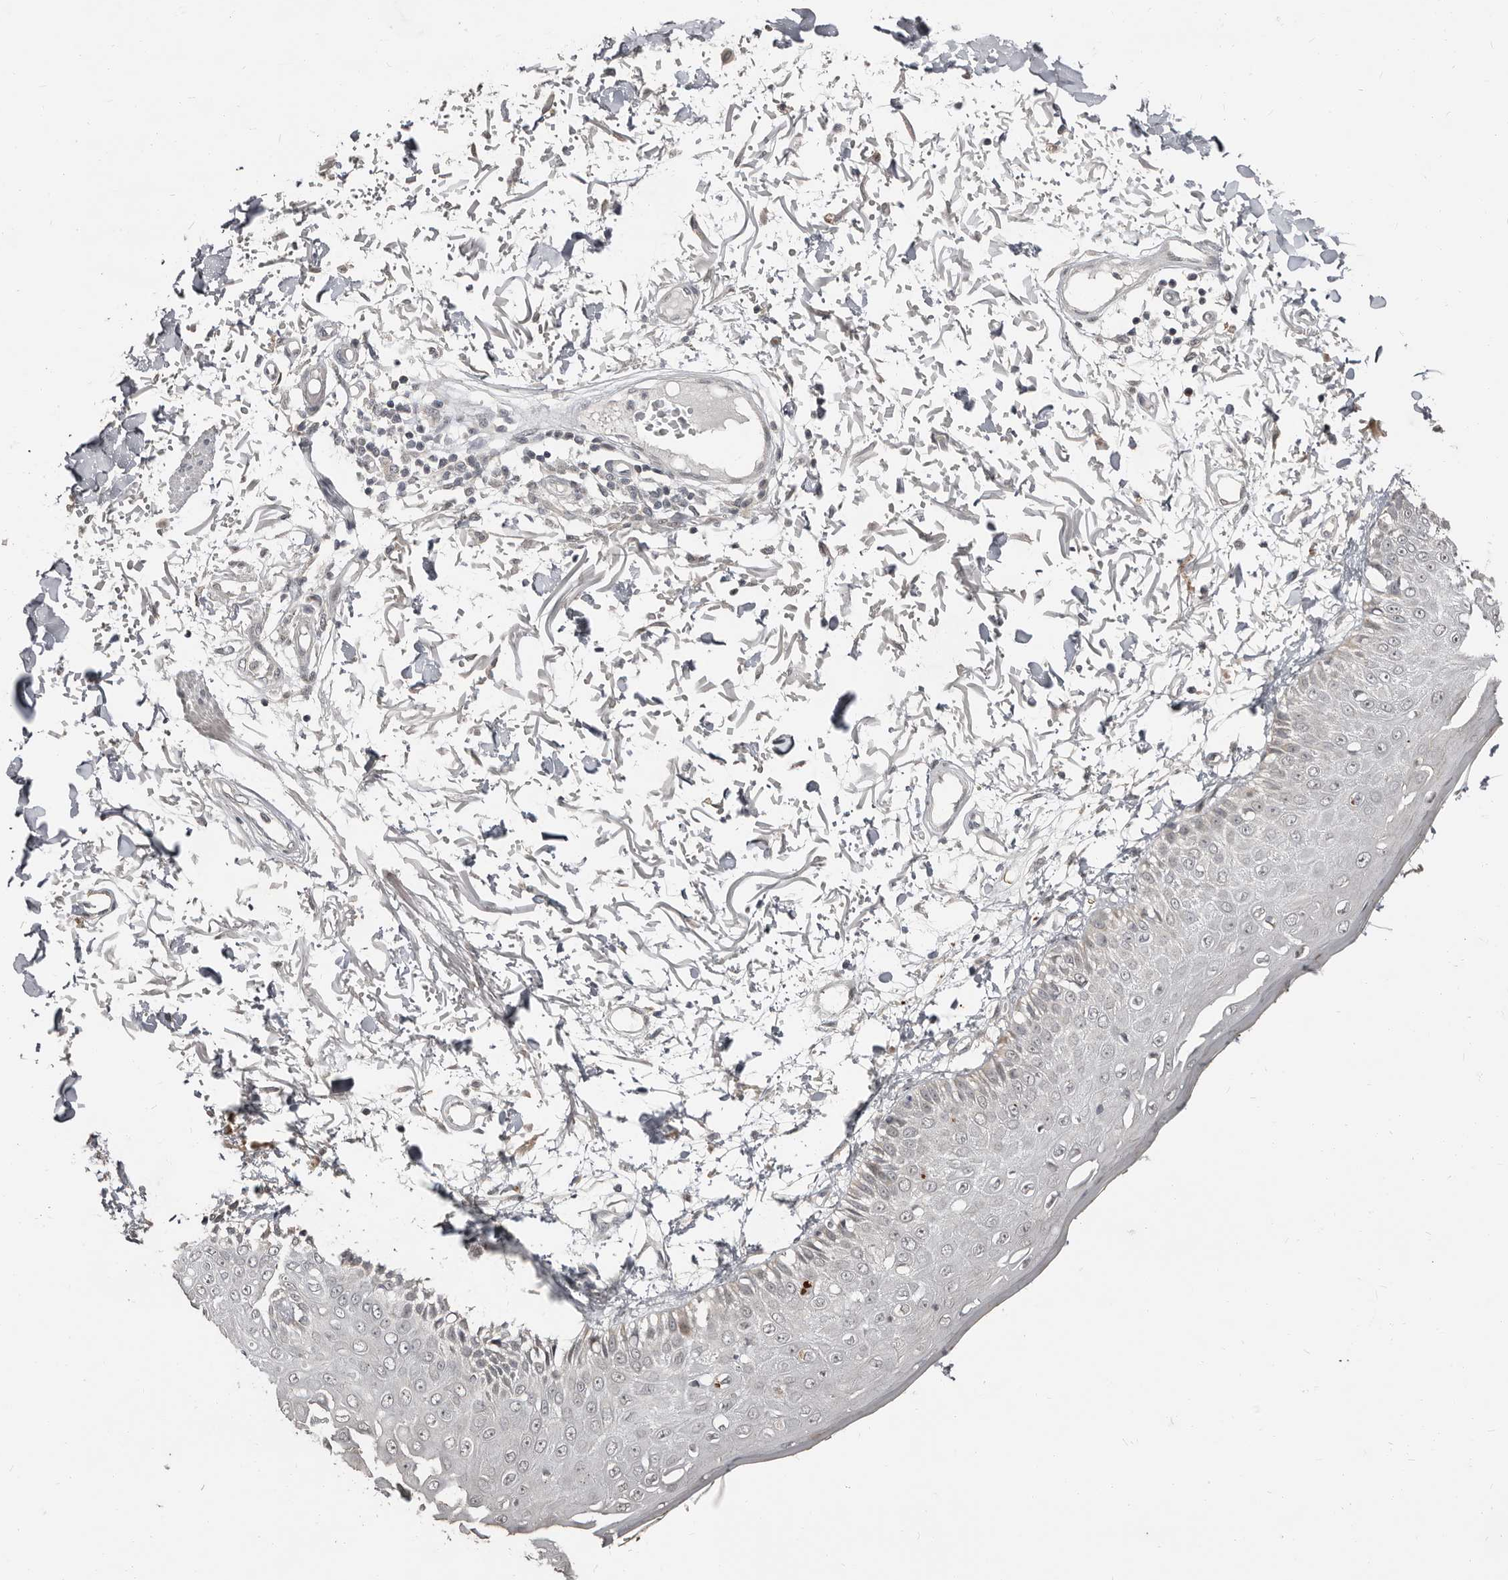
{"staining": {"intensity": "weak", "quantity": "<25%", "location": "cytoplasmic/membranous"}, "tissue": "skin", "cell_type": "Fibroblasts", "image_type": "normal", "snomed": [{"axis": "morphology", "description": "Normal tissue, NOS"}, {"axis": "morphology", "description": "Squamous cell carcinoma, NOS"}, {"axis": "topography", "description": "Skin"}, {"axis": "topography", "description": "Peripheral nerve tissue"}], "caption": "Fibroblasts show no significant protein staining in benign skin.", "gene": "APOL6", "patient": {"sex": "male", "age": 83}}